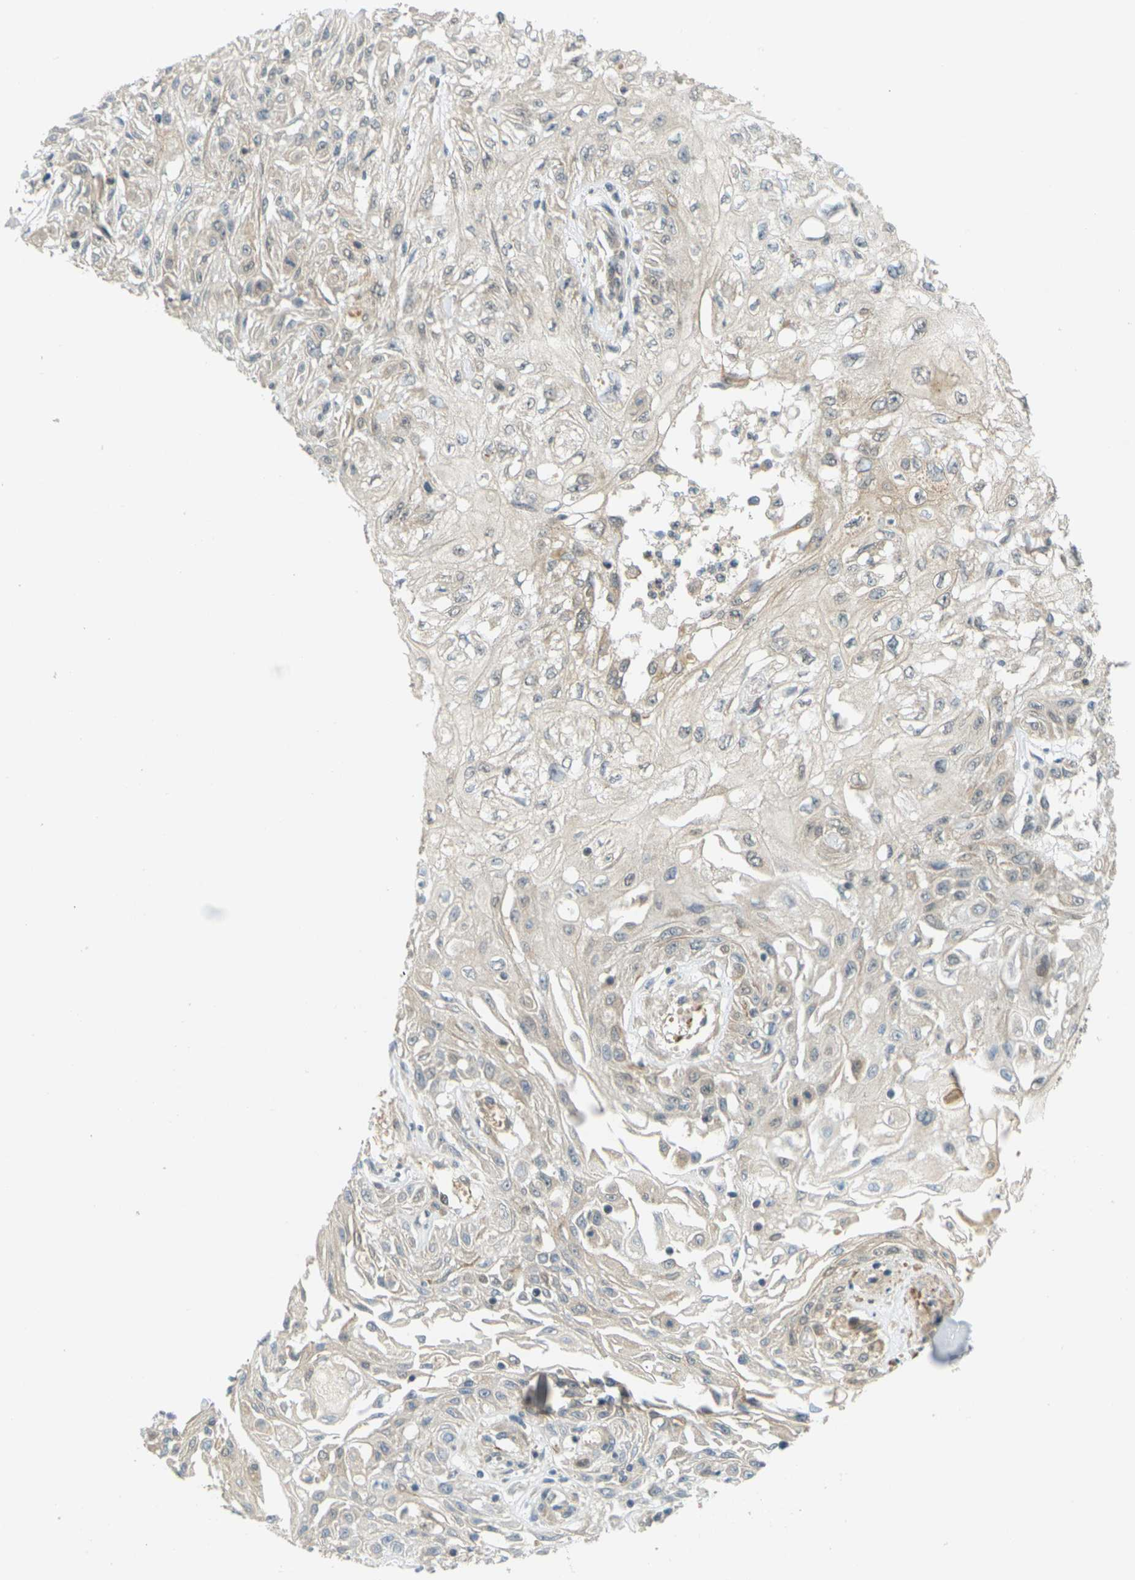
{"staining": {"intensity": "weak", "quantity": ">75%", "location": "cytoplasmic/membranous"}, "tissue": "skin cancer", "cell_type": "Tumor cells", "image_type": "cancer", "snomed": [{"axis": "morphology", "description": "Squamous cell carcinoma, NOS"}, {"axis": "topography", "description": "Skin"}], "caption": "About >75% of tumor cells in human skin cancer (squamous cell carcinoma) show weak cytoplasmic/membranous protein expression as visualized by brown immunohistochemical staining.", "gene": "SOCS6", "patient": {"sex": "male", "age": 75}}